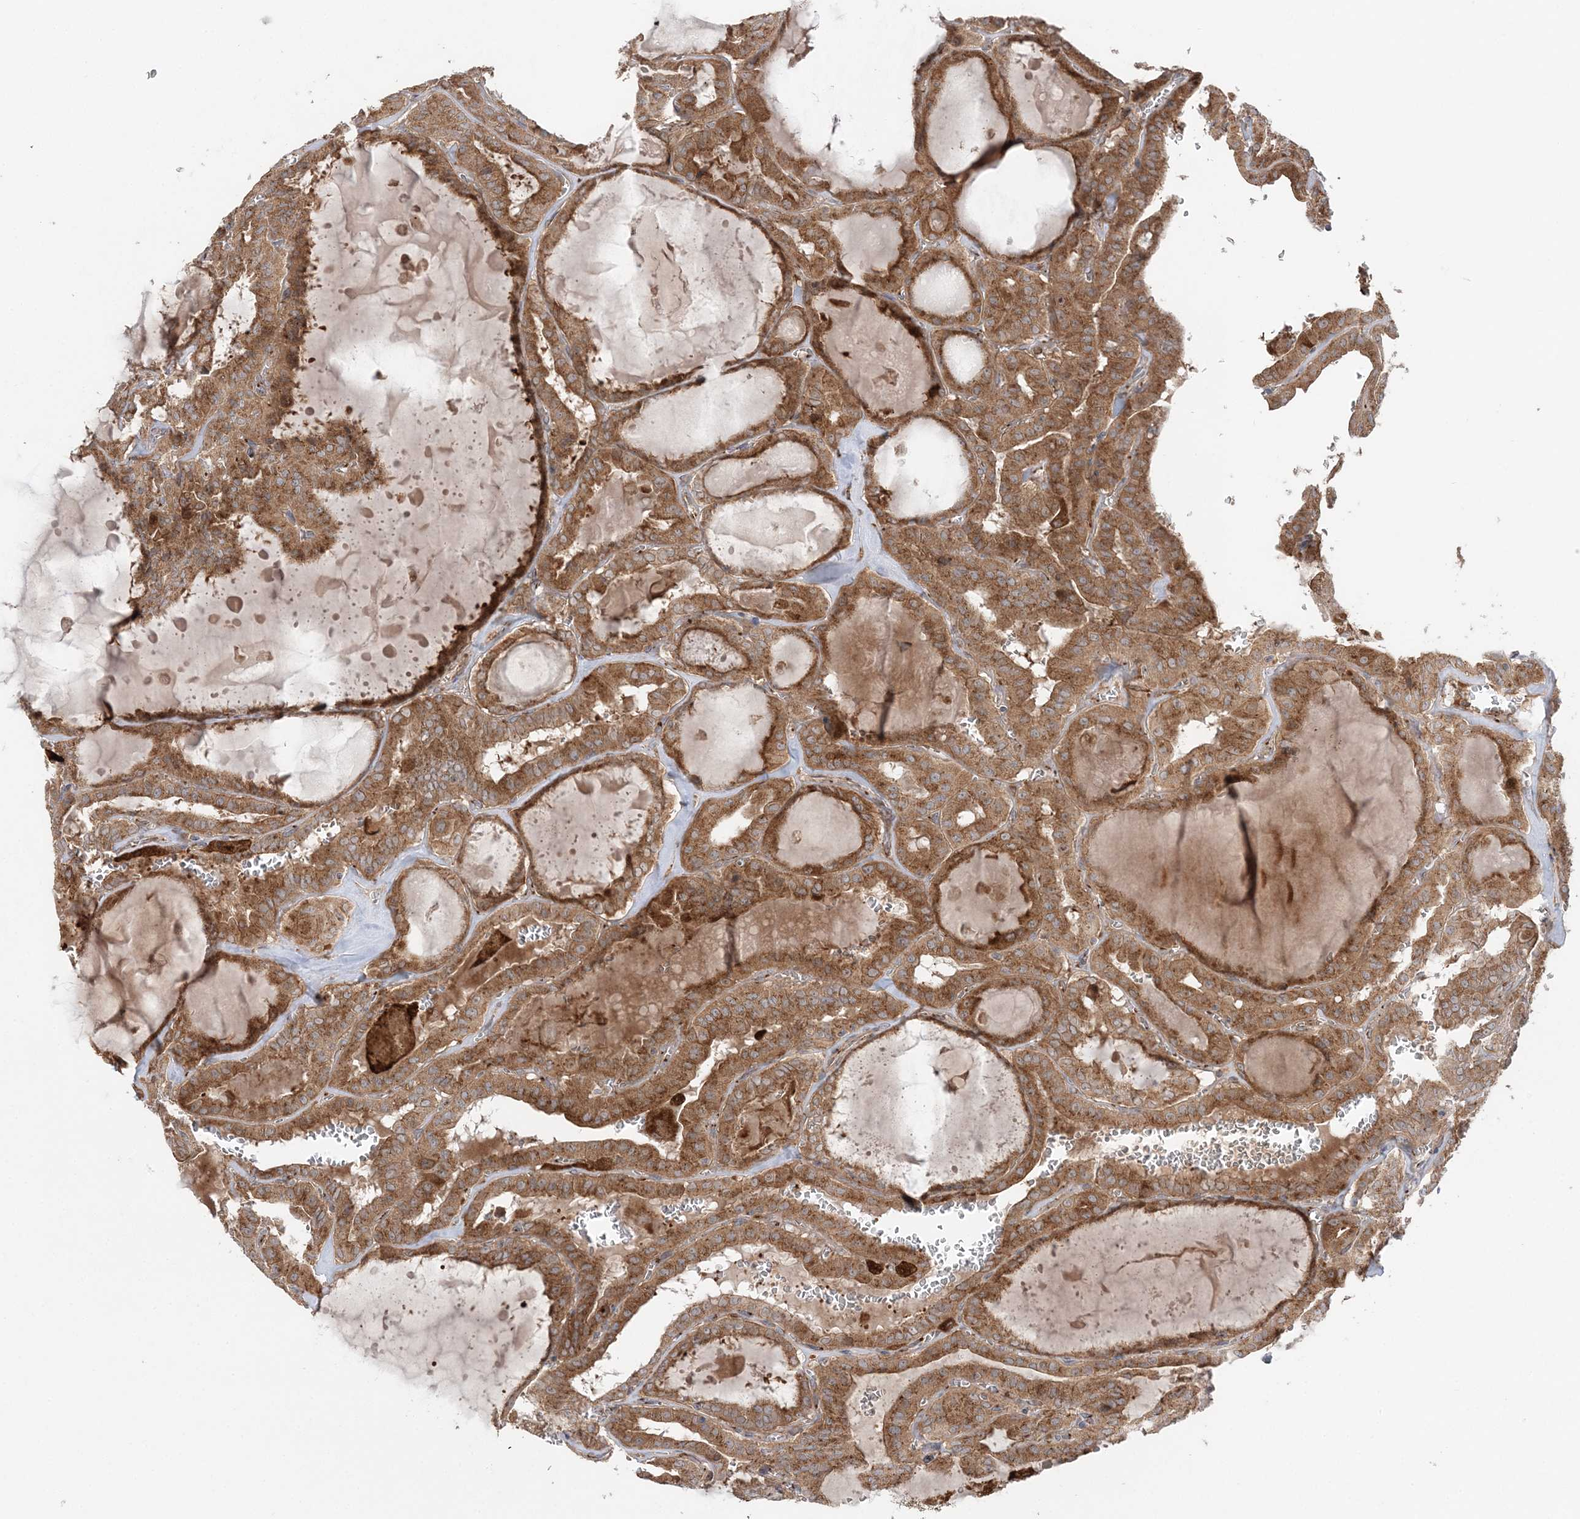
{"staining": {"intensity": "moderate", "quantity": ">75%", "location": "cytoplasmic/membranous"}, "tissue": "thyroid cancer", "cell_type": "Tumor cells", "image_type": "cancer", "snomed": [{"axis": "morphology", "description": "Papillary adenocarcinoma, NOS"}, {"axis": "topography", "description": "Thyroid gland"}], "caption": "Thyroid papillary adenocarcinoma was stained to show a protein in brown. There is medium levels of moderate cytoplasmic/membranous positivity in approximately >75% of tumor cells. The staining was performed using DAB, with brown indicating positive protein expression. Nuclei are stained blue with hematoxylin.", "gene": "ABCC3", "patient": {"sex": "male", "age": 52}}